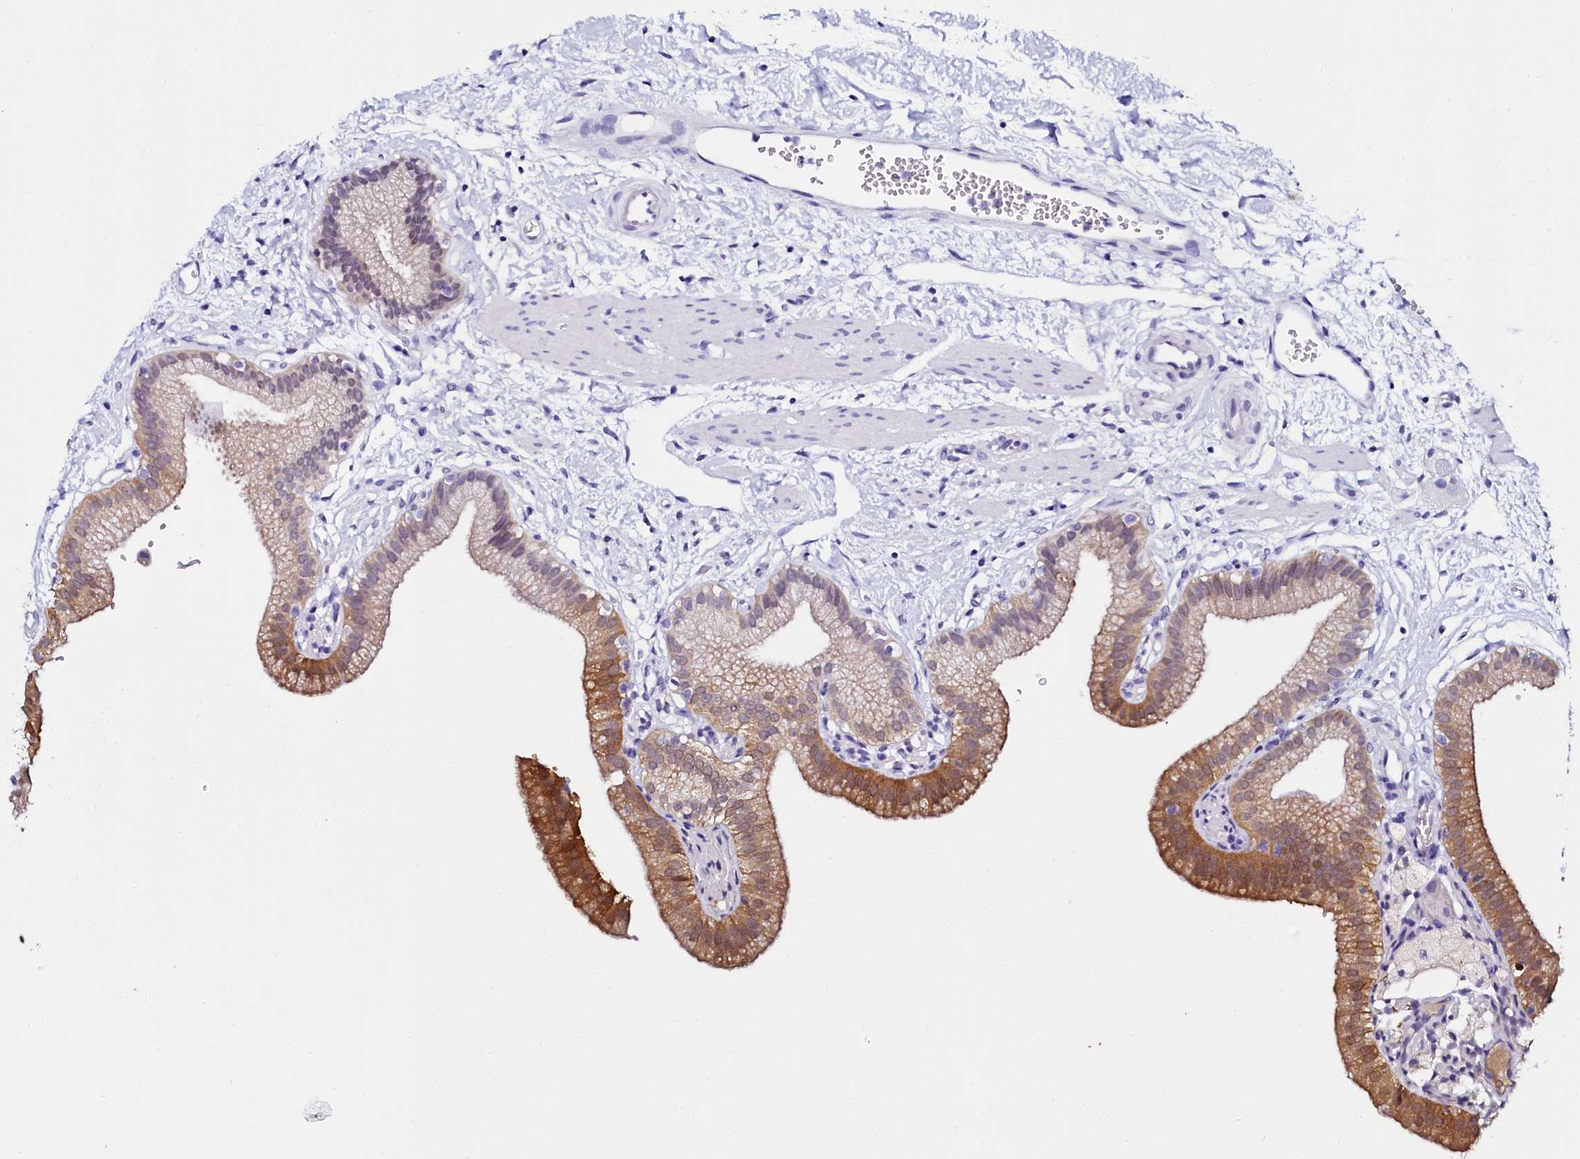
{"staining": {"intensity": "moderate", "quantity": "25%-75%", "location": "cytoplasmic/membranous"}, "tissue": "gallbladder", "cell_type": "Glandular cells", "image_type": "normal", "snomed": [{"axis": "morphology", "description": "Normal tissue, NOS"}, {"axis": "topography", "description": "Gallbladder"}], "caption": "Normal gallbladder exhibits moderate cytoplasmic/membranous staining in about 25%-75% of glandular cells, visualized by immunohistochemistry. Using DAB (brown) and hematoxylin (blue) stains, captured at high magnification using brightfield microscopy.", "gene": "SORD", "patient": {"sex": "male", "age": 55}}